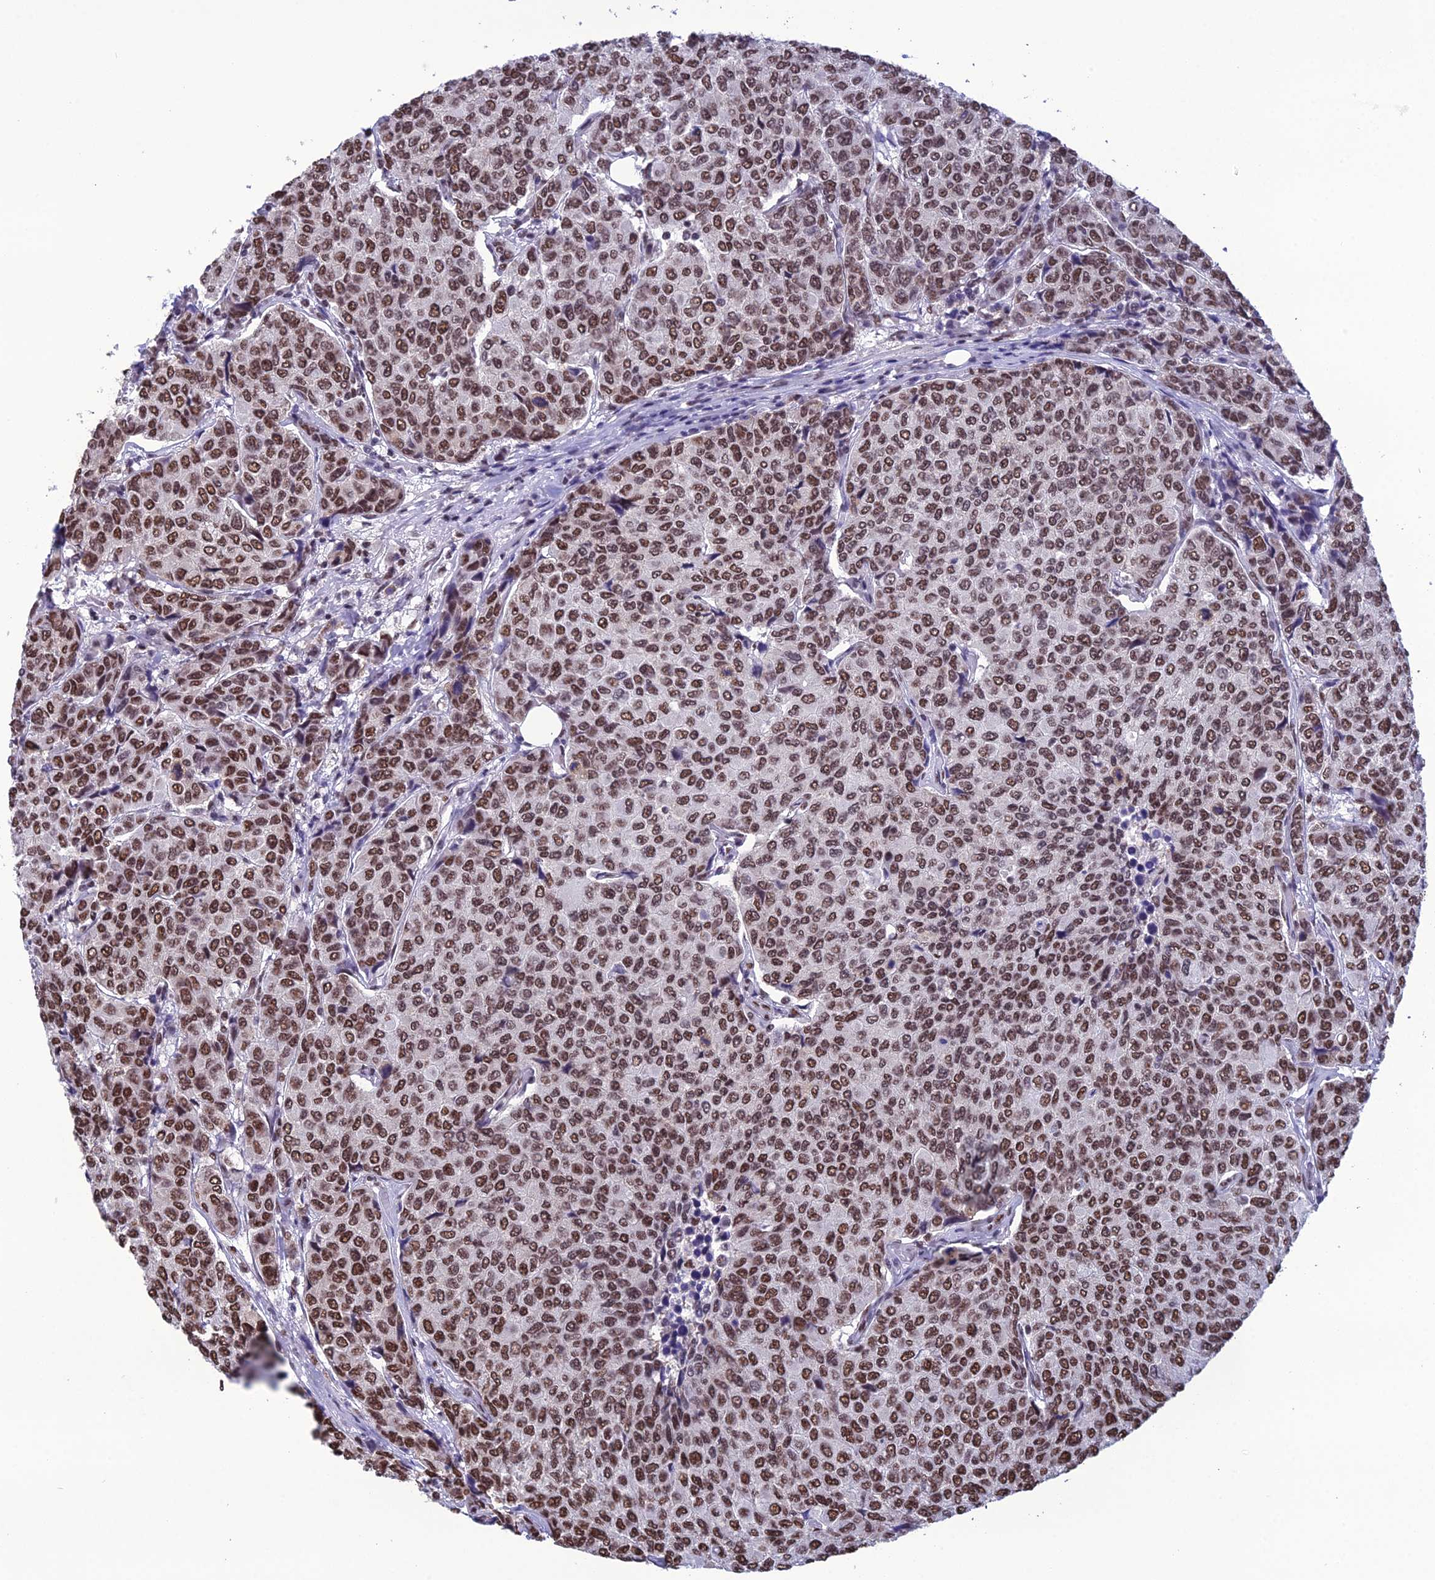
{"staining": {"intensity": "strong", "quantity": ">75%", "location": "nuclear"}, "tissue": "breast cancer", "cell_type": "Tumor cells", "image_type": "cancer", "snomed": [{"axis": "morphology", "description": "Duct carcinoma"}, {"axis": "topography", "description": "Breast"}], "caption": "Tumor cells show high levels of strong nuclear positivity in about >75% of cells in invasive ductal carcinoma (breast).", "gene": "PRAMEF12", "patient": {"sex": "female", "age": 55}}